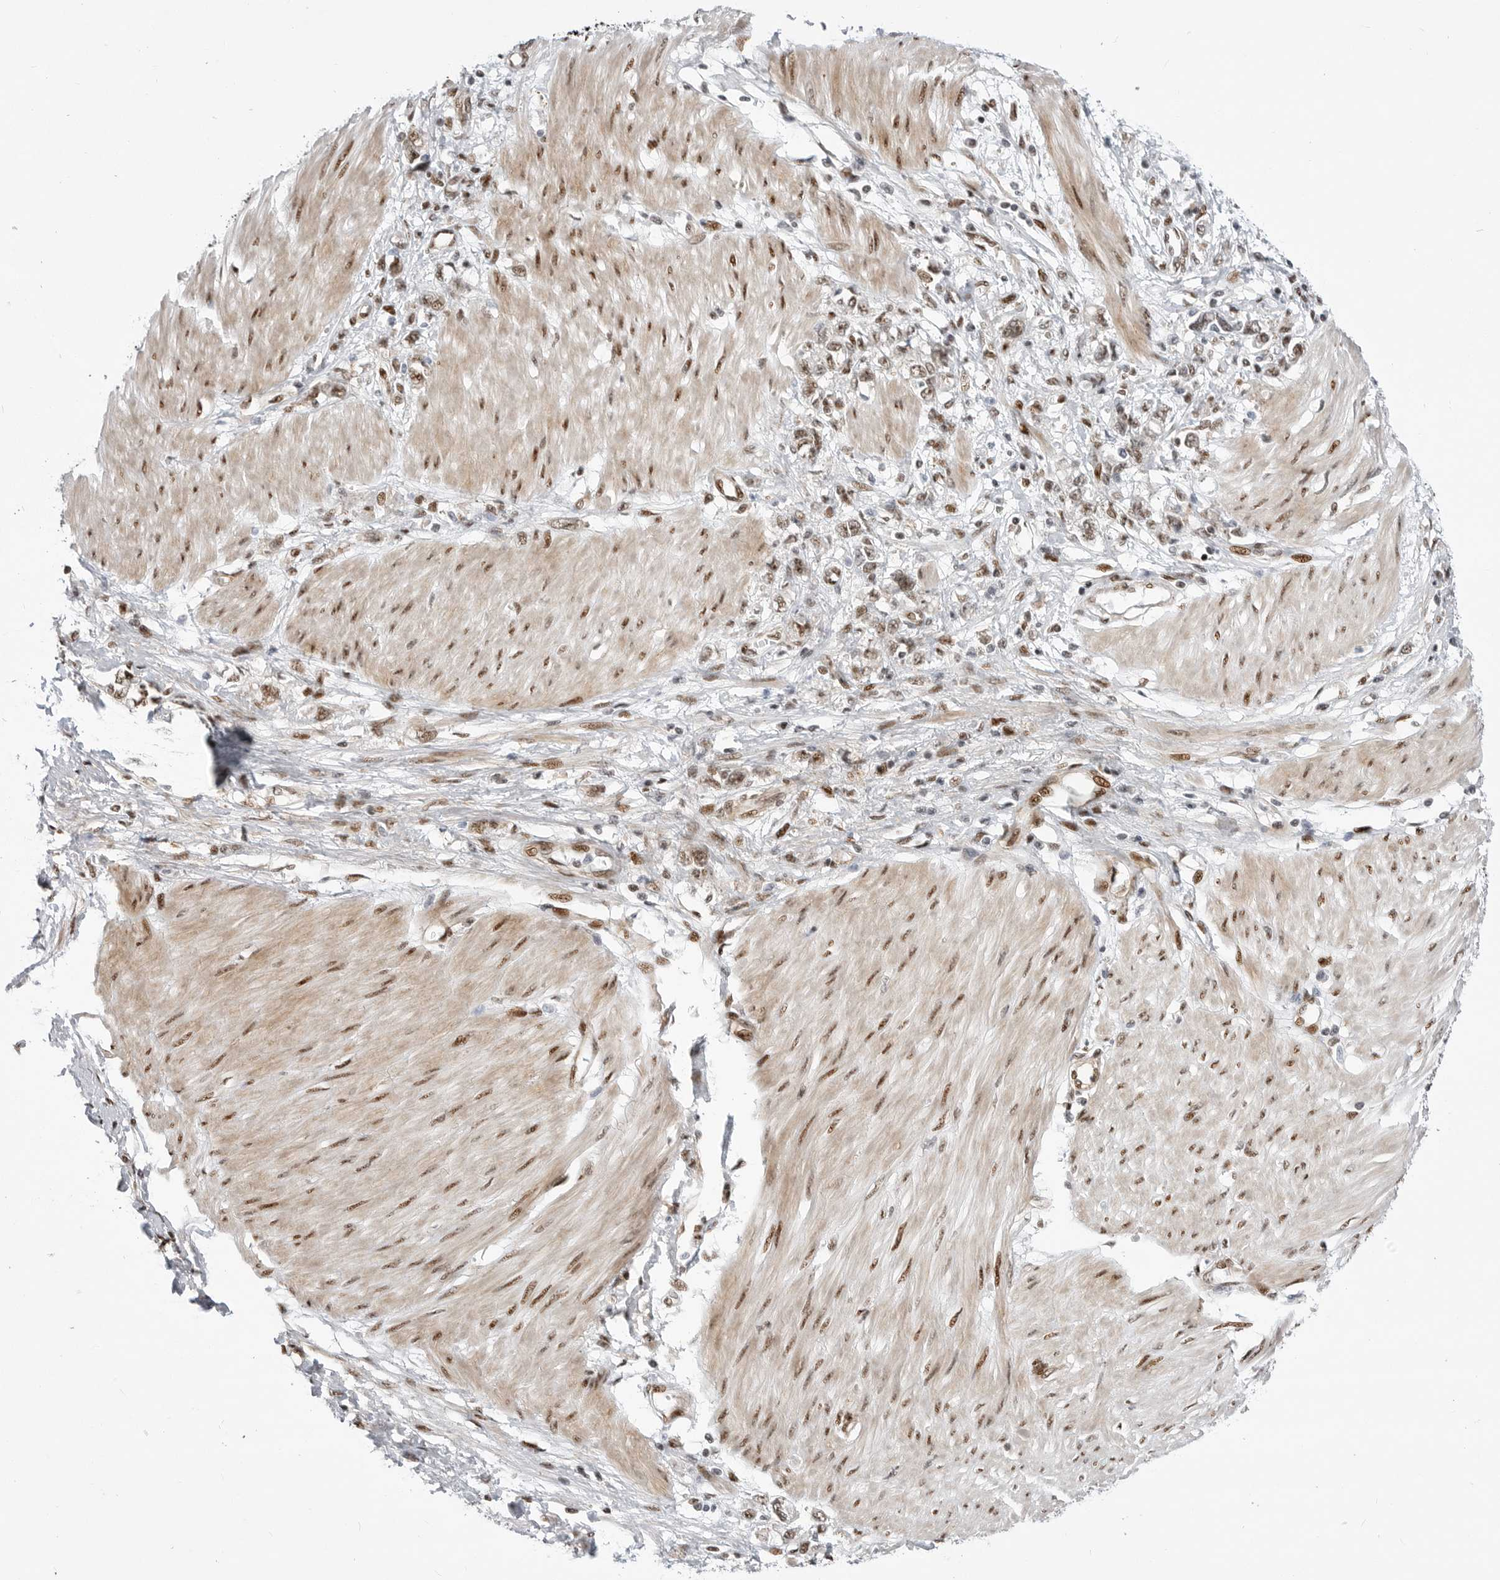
{"staining": {"intensity": "moderate", "quantity": ">75%", "location": "nuclear"}, "tissue": "stomach cancer", "cell_type": "Tumor cells", "image_type": "cancer", "snomed": [{"axis": "morphology", "description": "Adenocarcinoma, NOS"}, {"axis": "topography", "description": "Stomach"}], "caption": "Tumor cells exhibit medium levels of moderate nuclear expression in approximately >75% of cells in human stomach adenocarcinoma.", "gene": "GPATCH2", "patient": {"sex": "female", "age": 76}}